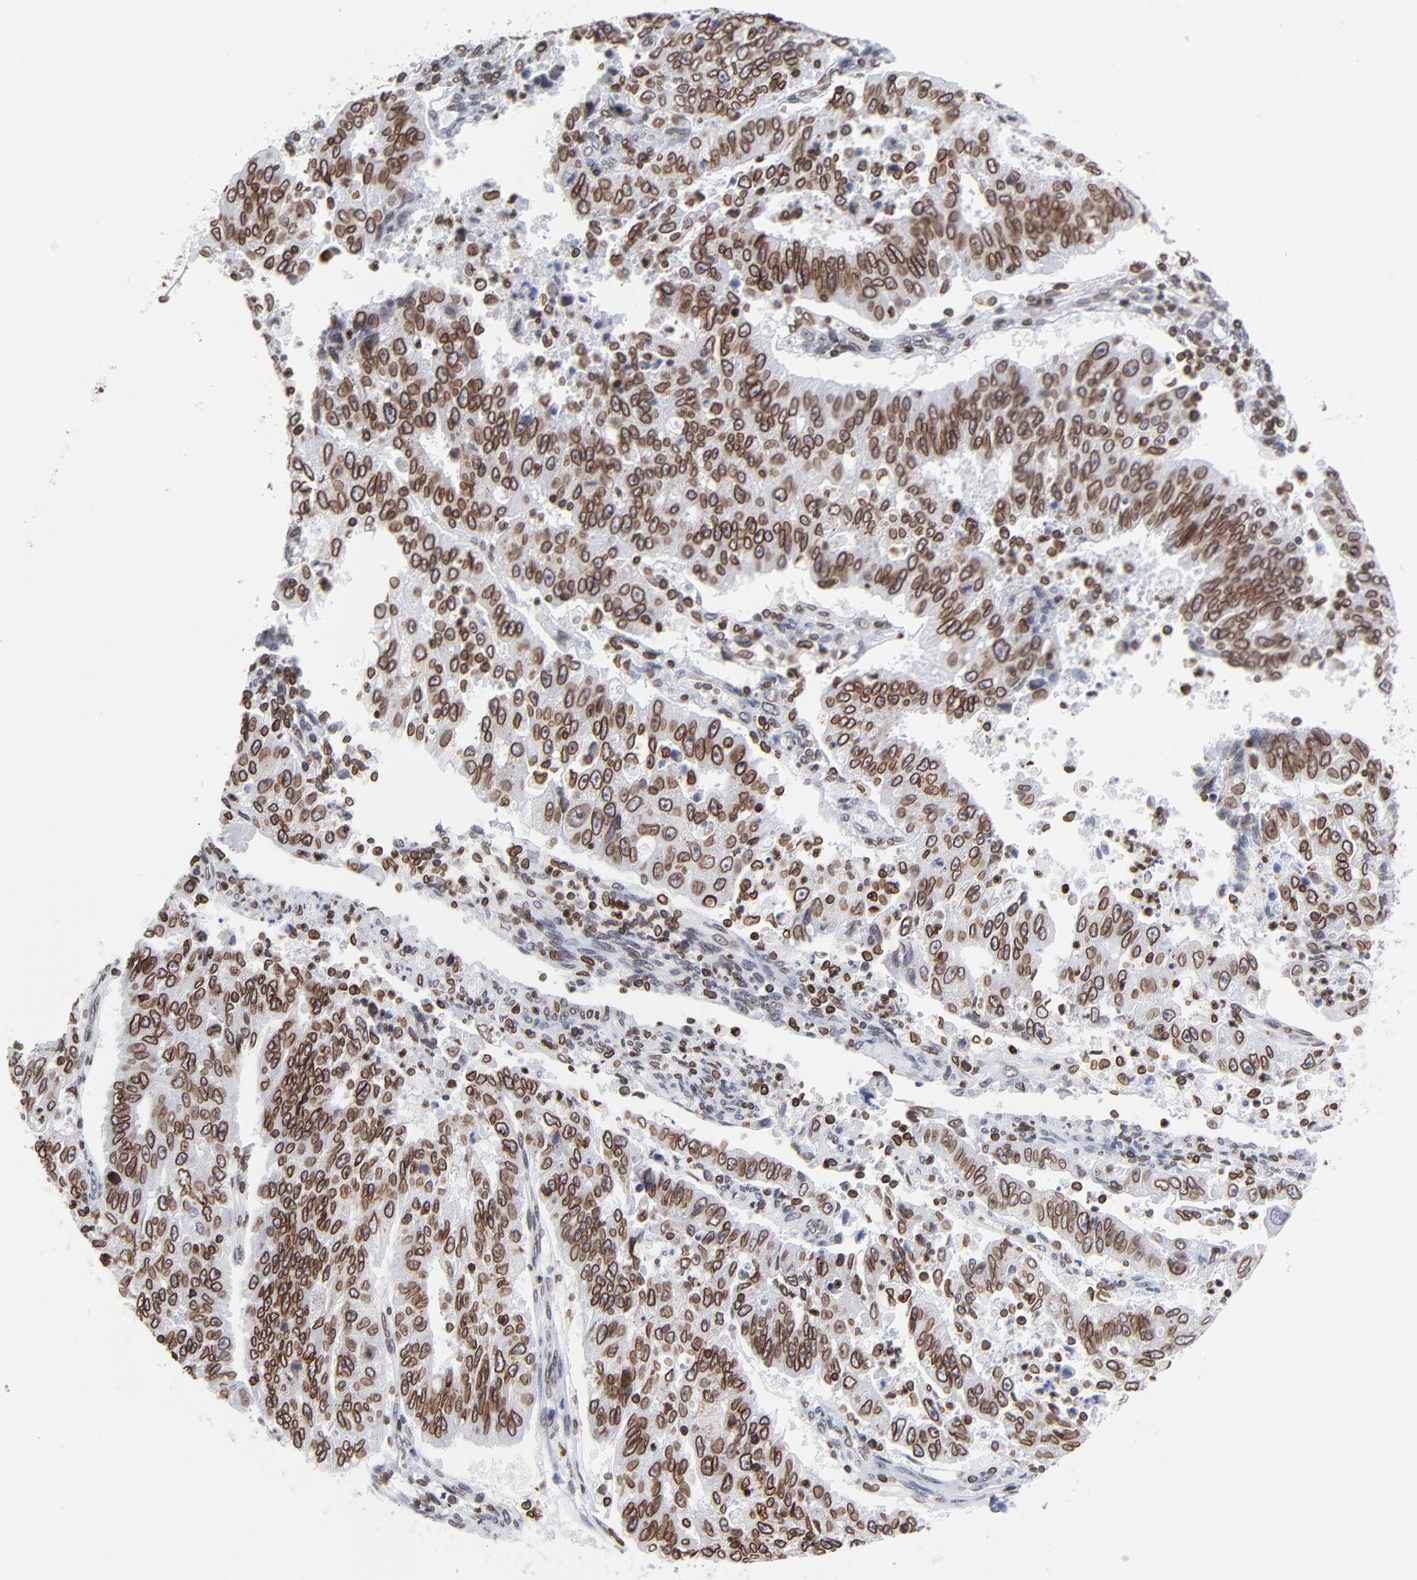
{"staining": {"intensity": "strong", "quantity": ">75%", "location": "cytoplasmic/membranous,nuclear"}, "tissue": "endometrial cancer", "cell_type": "Tumor cells", "image_type": "cancer", "snomed": [{"axis": "morphology", "description": "Adenocarcinoma, NOS"}, {"axis": "topography", "description": "Endometrium"}], "caption": "A brown stain labels strong cytoplasmic/membranous and nuclear expression of a protein in human endometrial cancer (adenocarcinoma) tumor cells.", "gene": "THAP7", "patient": {"sex": "female", "age": 42}}